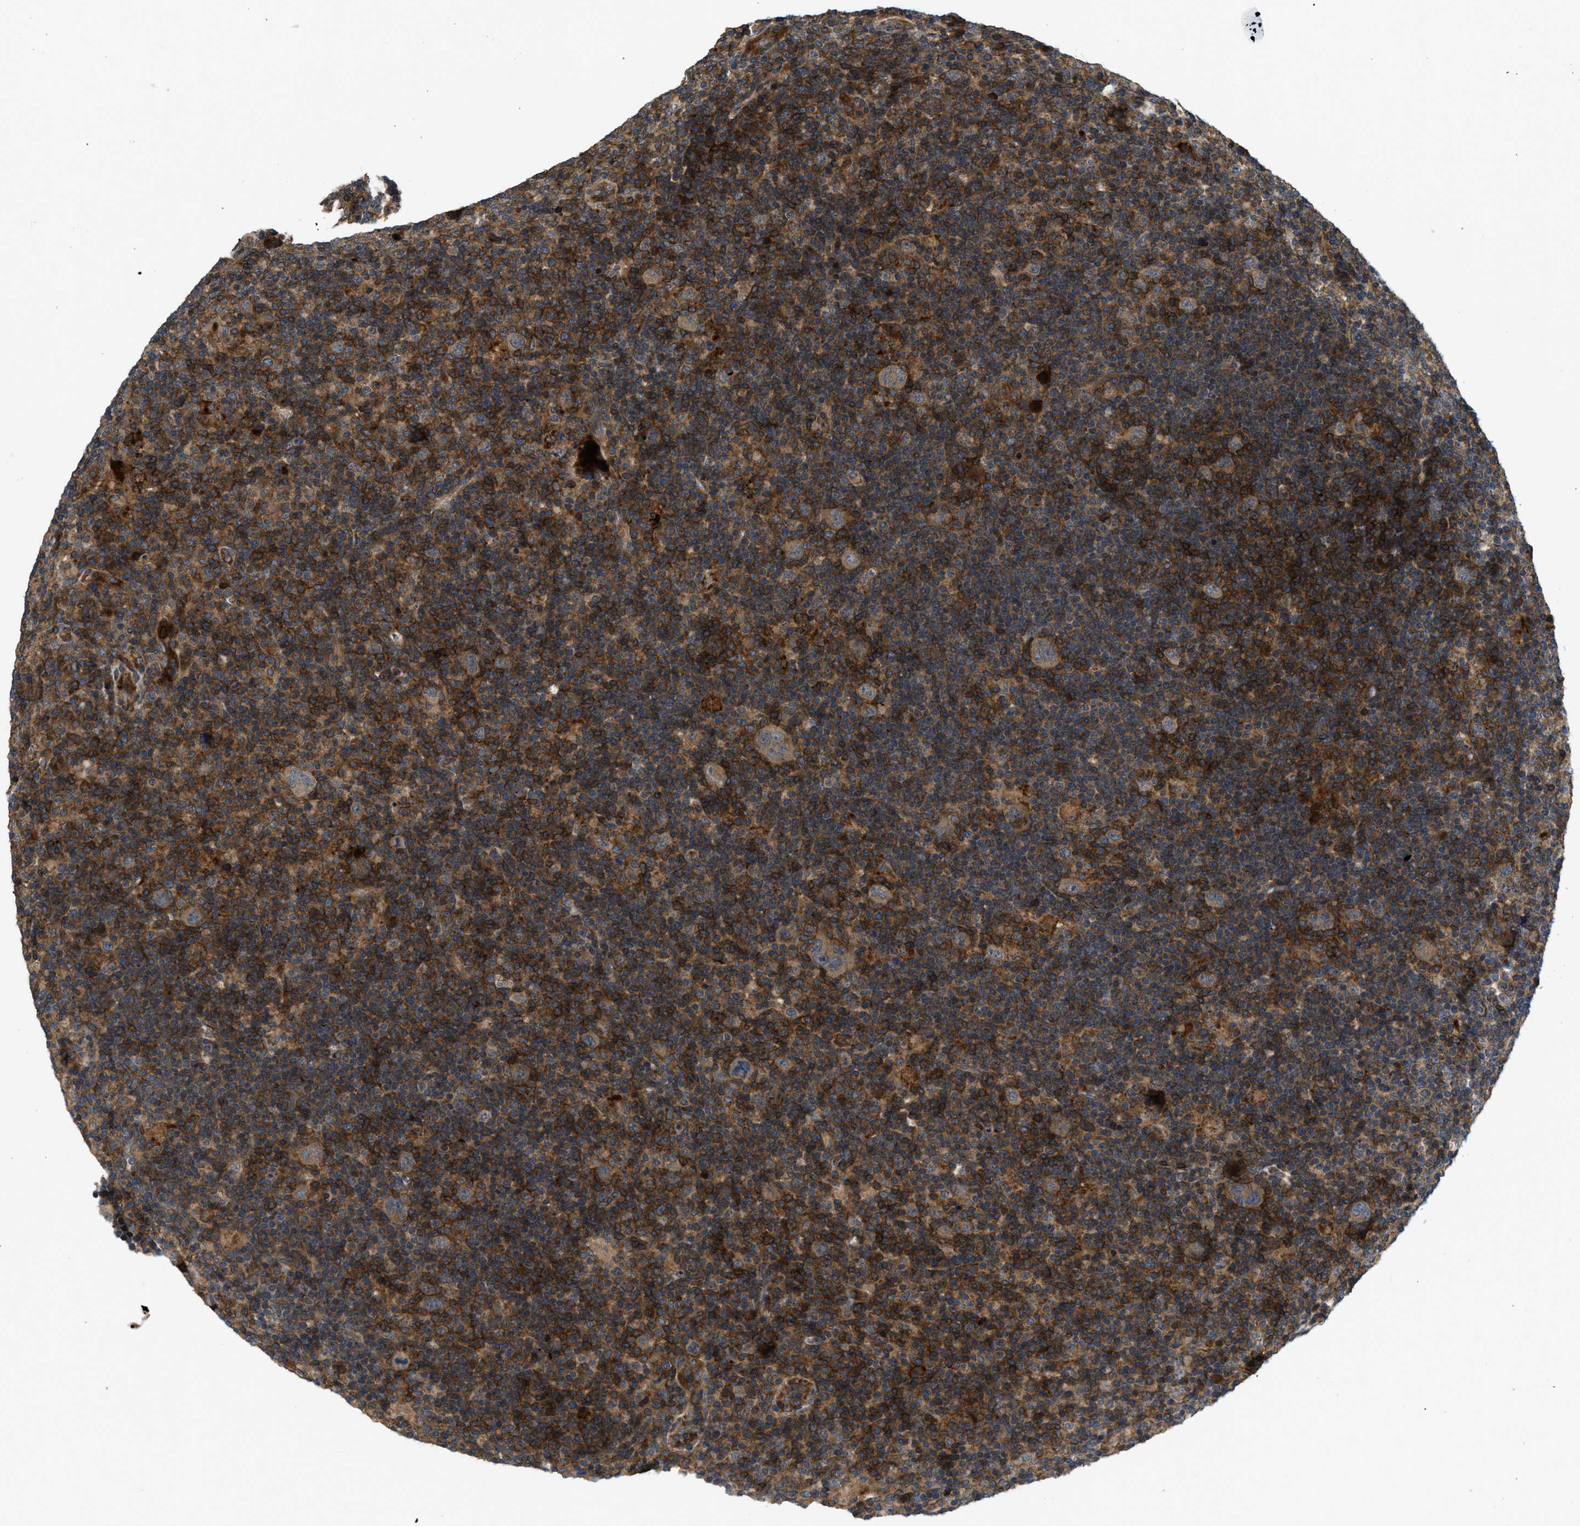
{"staining": {"intensity": "weak", "quantity": ">75%", "location": "cytoplasmic/membranous"}, "tissue": "lymphoma", "cell_type": "Tumor cells", "image_type": "cancer", "snomed": [{"axis": "morphology", "description": "Hodgkin's disease, NOS"}, {"axis": "topography", "description": "Lymph node"}], "caption": "Weak cytoplasmic/membranous protein expression is seen in about >75% of tumor cells in lymphoma.", "gene": "CNNM3", "patient": {"sex": "female", "age": 57}}